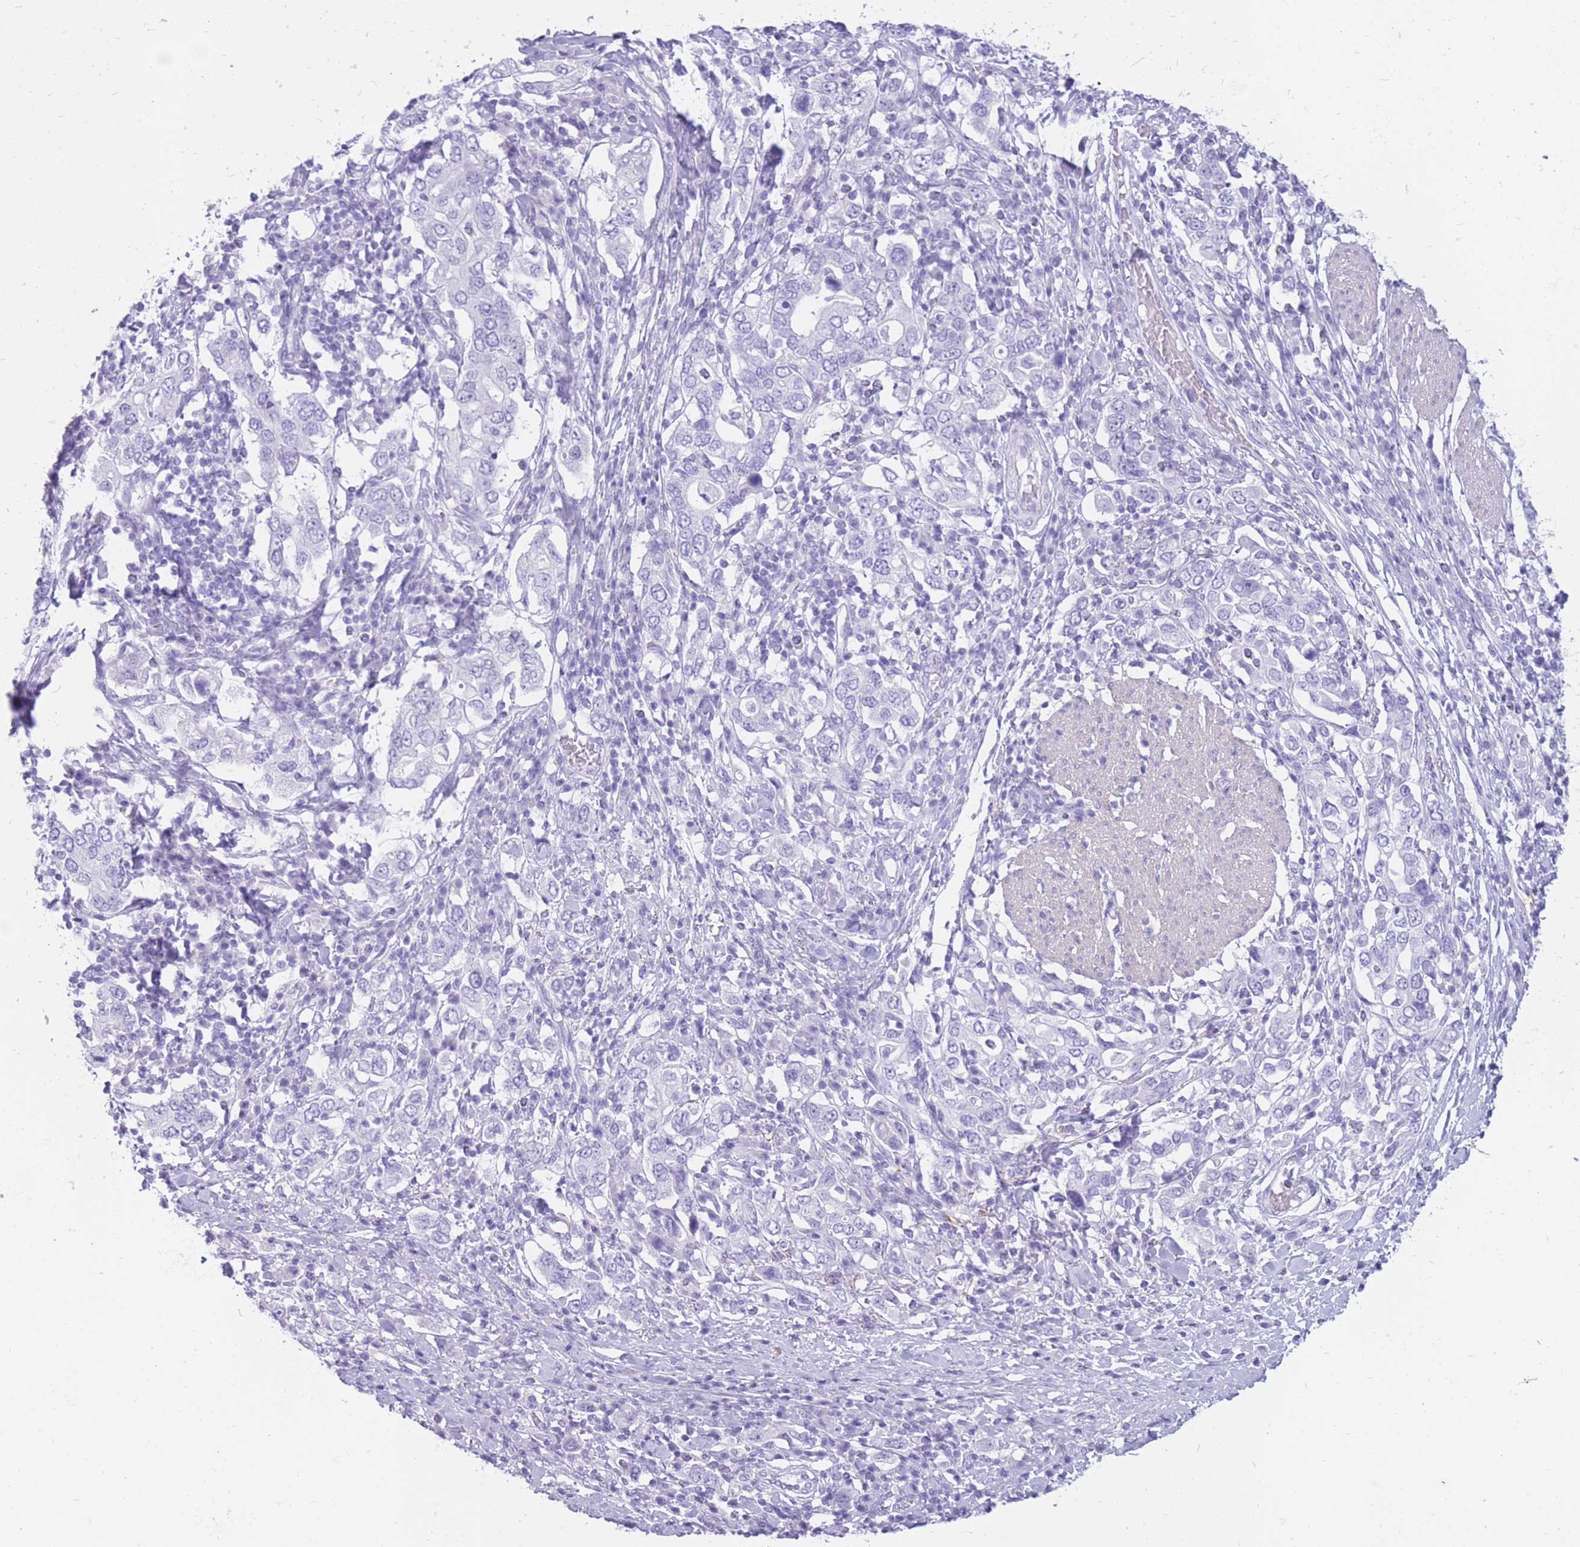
{"staining": {"intensity": "negative", "quantity": "none", "location": "none"}, "tissue": "stomach cancer", "cell_type": "Tumor cells", "image_type": "cancer", "snomed": [{"axis": "morphology", "description": "Adenocarcinoma, NOS"}, {"axis": "topography", "description": "Stomach, upper"}, {"axis": "topography", "description": "Stomach"}], "caption": "Tumor cells are negative for brown protein staining in stomach cancer.", "gene": "CYP21A2", "patient": {"sex": "male", "age": 62}}